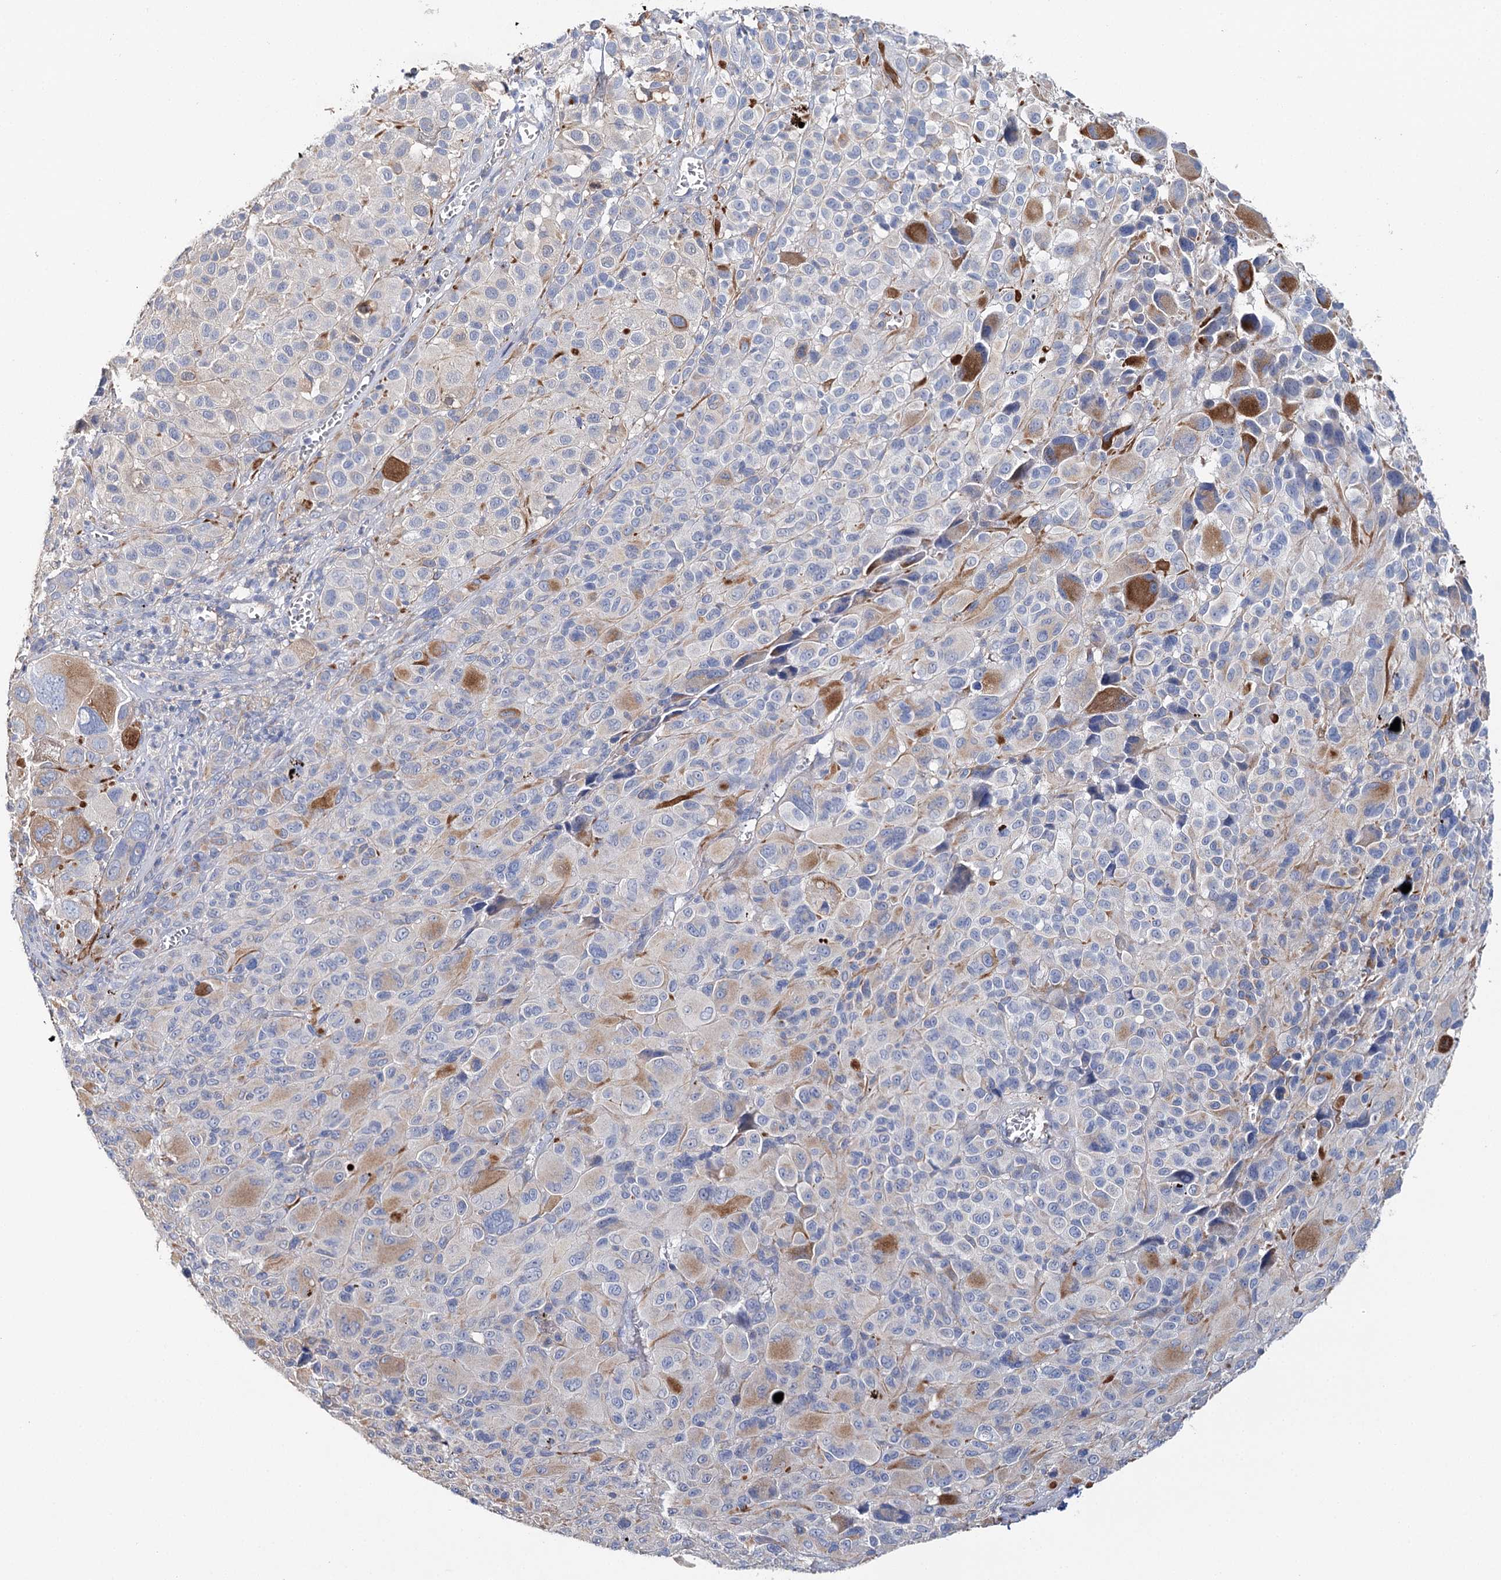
{"staining": {"intensity": "negative", "quantity": "none", "location": "none"}, "tissue": "melanoma", "cell_type": "Tumor cells", "image_type": "cancer", "snomed": [{"axis": "morphology", "description": "Malignant melanoma, NOS"}, {"axis": "topography", "description": "Skin of trunk"}], "caption": "The image exhibits no staining of tumor cells in melanoma.", "gene": "EPYC", "patient": {"sex": "male", "age": 71}}